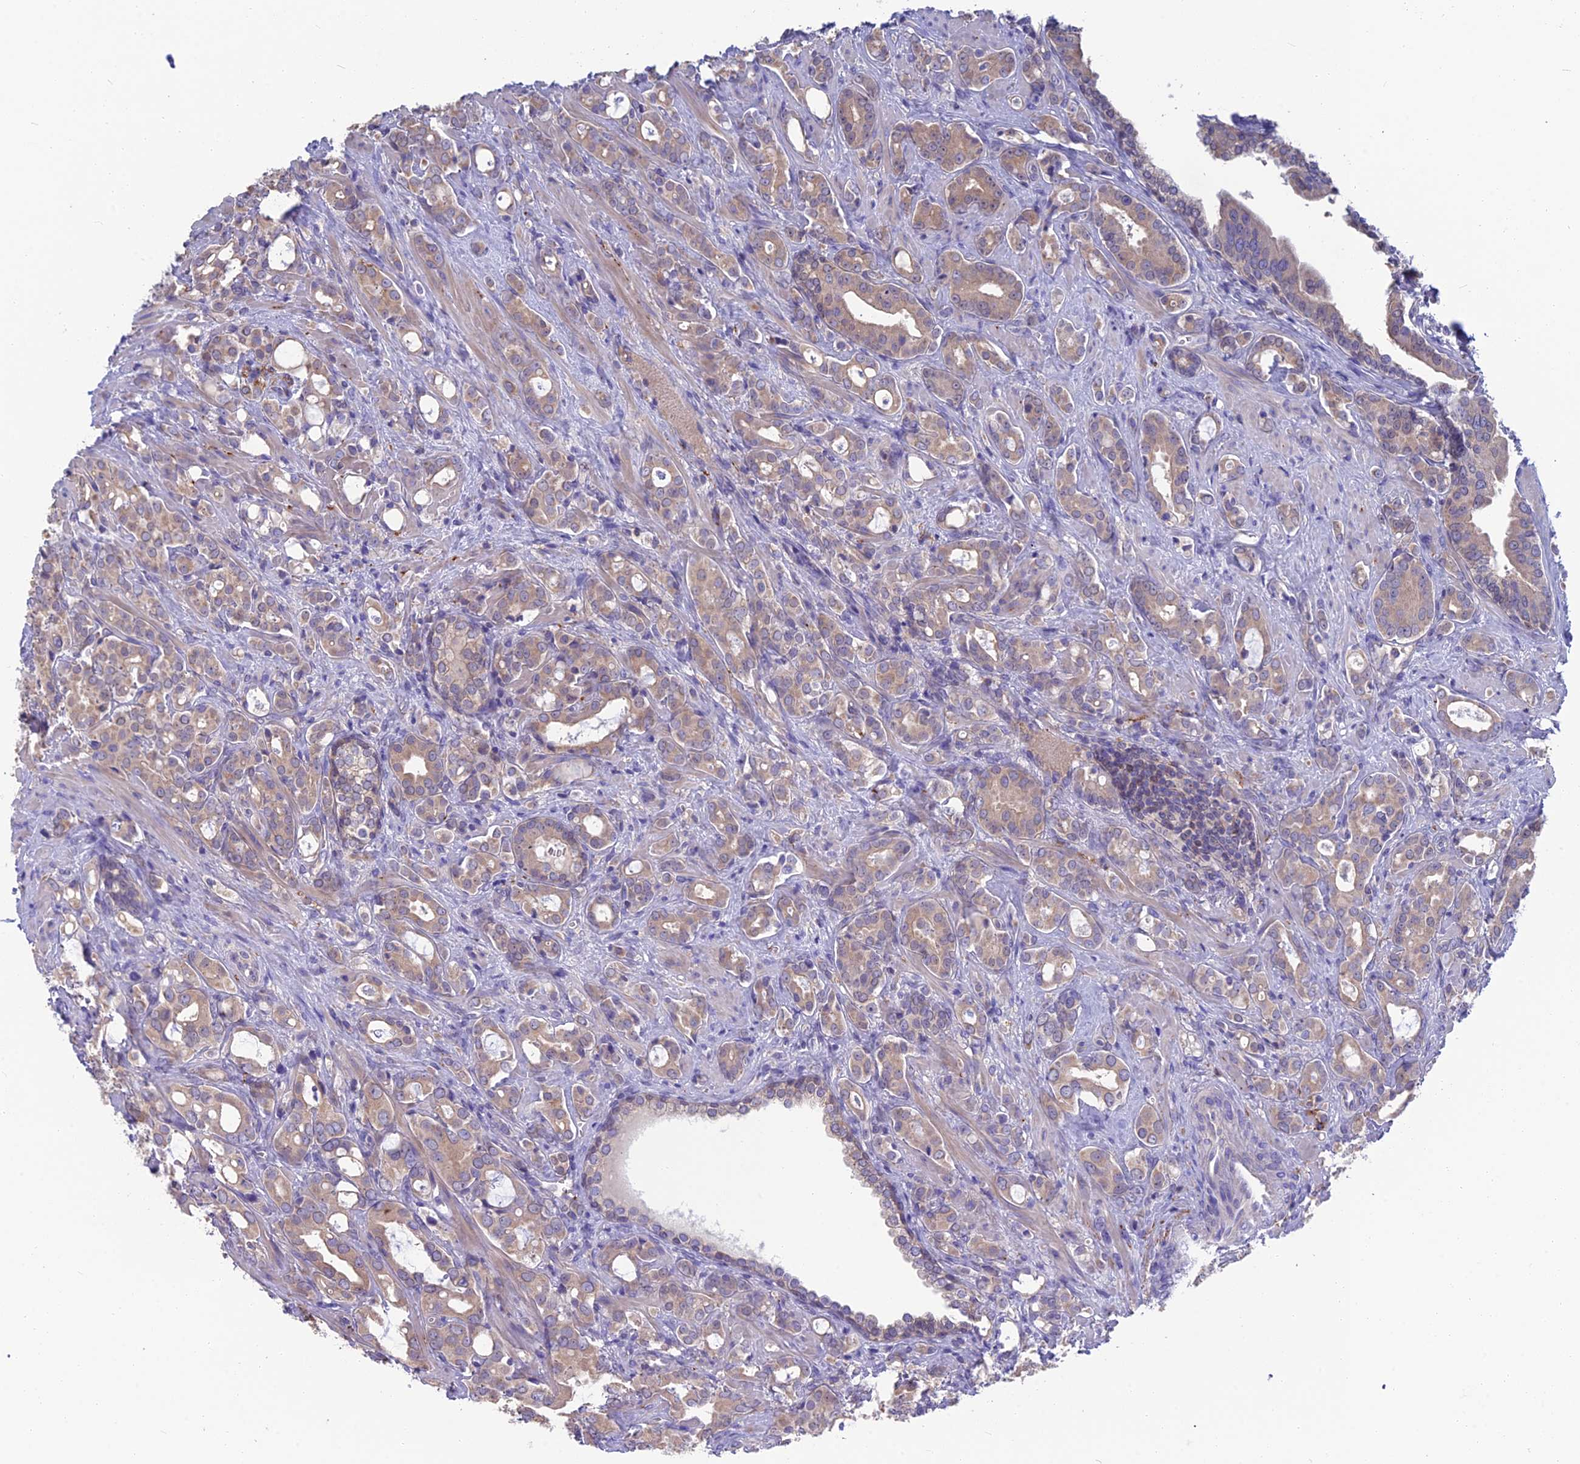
{"staining": {"intensity": "weak", "quantity": "25%-75%", "location": "cytoplasmic/membranous"}, "tissue": "prostate cancer", "cell_type": "Tumor cells", "image_type": "cancer", "snomed": [{"axis": "morphology", "description": "Adenocarcinoma, High grade"}, {"axis": "topography", "description": "Prostate"}], "caption": "Prostate cancer (high-grade adenocarcinoma) stained for a protein displays weak cytoplasmic/membranous positivity in tumor cells. The staining was performed using DAB, with brown indicating positive protein expression. Nuclei are stained blue with hematoxylin.", "gene": "SNAP91", "patient": {"sex": "male", "age": 72}}